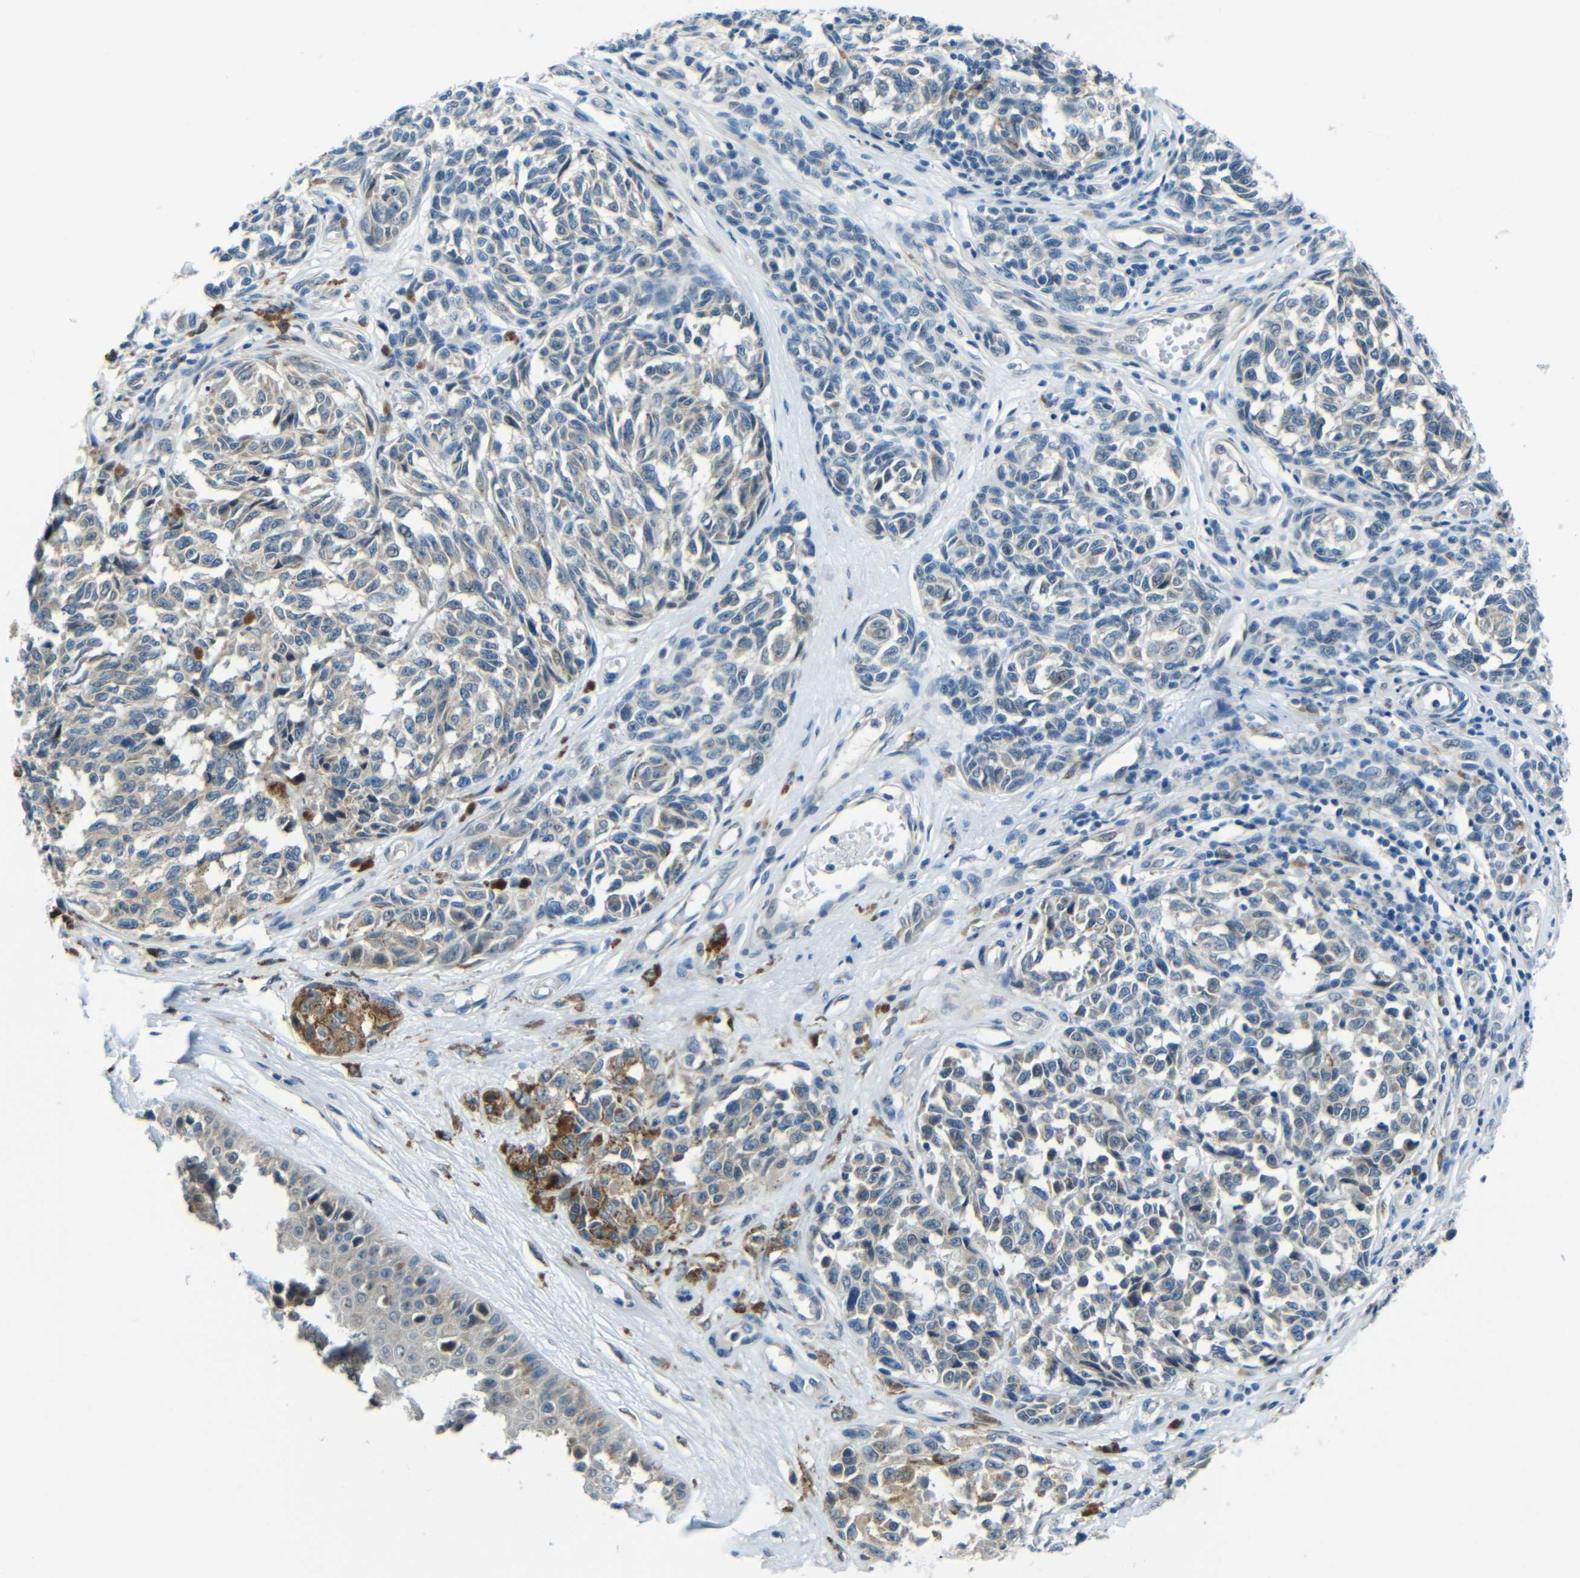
{"staining": {"intensity": "moderate", "quantity": "<25%", "location": "cytoplasmic/membranous"}, "tissue": "melanoma", "cell_type": "Tumor cells", "image_type": "cancer", "snomed": [{"axis": "morphology", "description": "Malignant melanoma, NOS"}, {"axis": "topography", "description": "Skin"}], "caption": "Moderate cytoplasmic/membranous protein staining is present in about <25% of tumor cells in malignant melanoma.", "gene": "ANKRD22", "patient": {"sex": "female", "age": 64}}